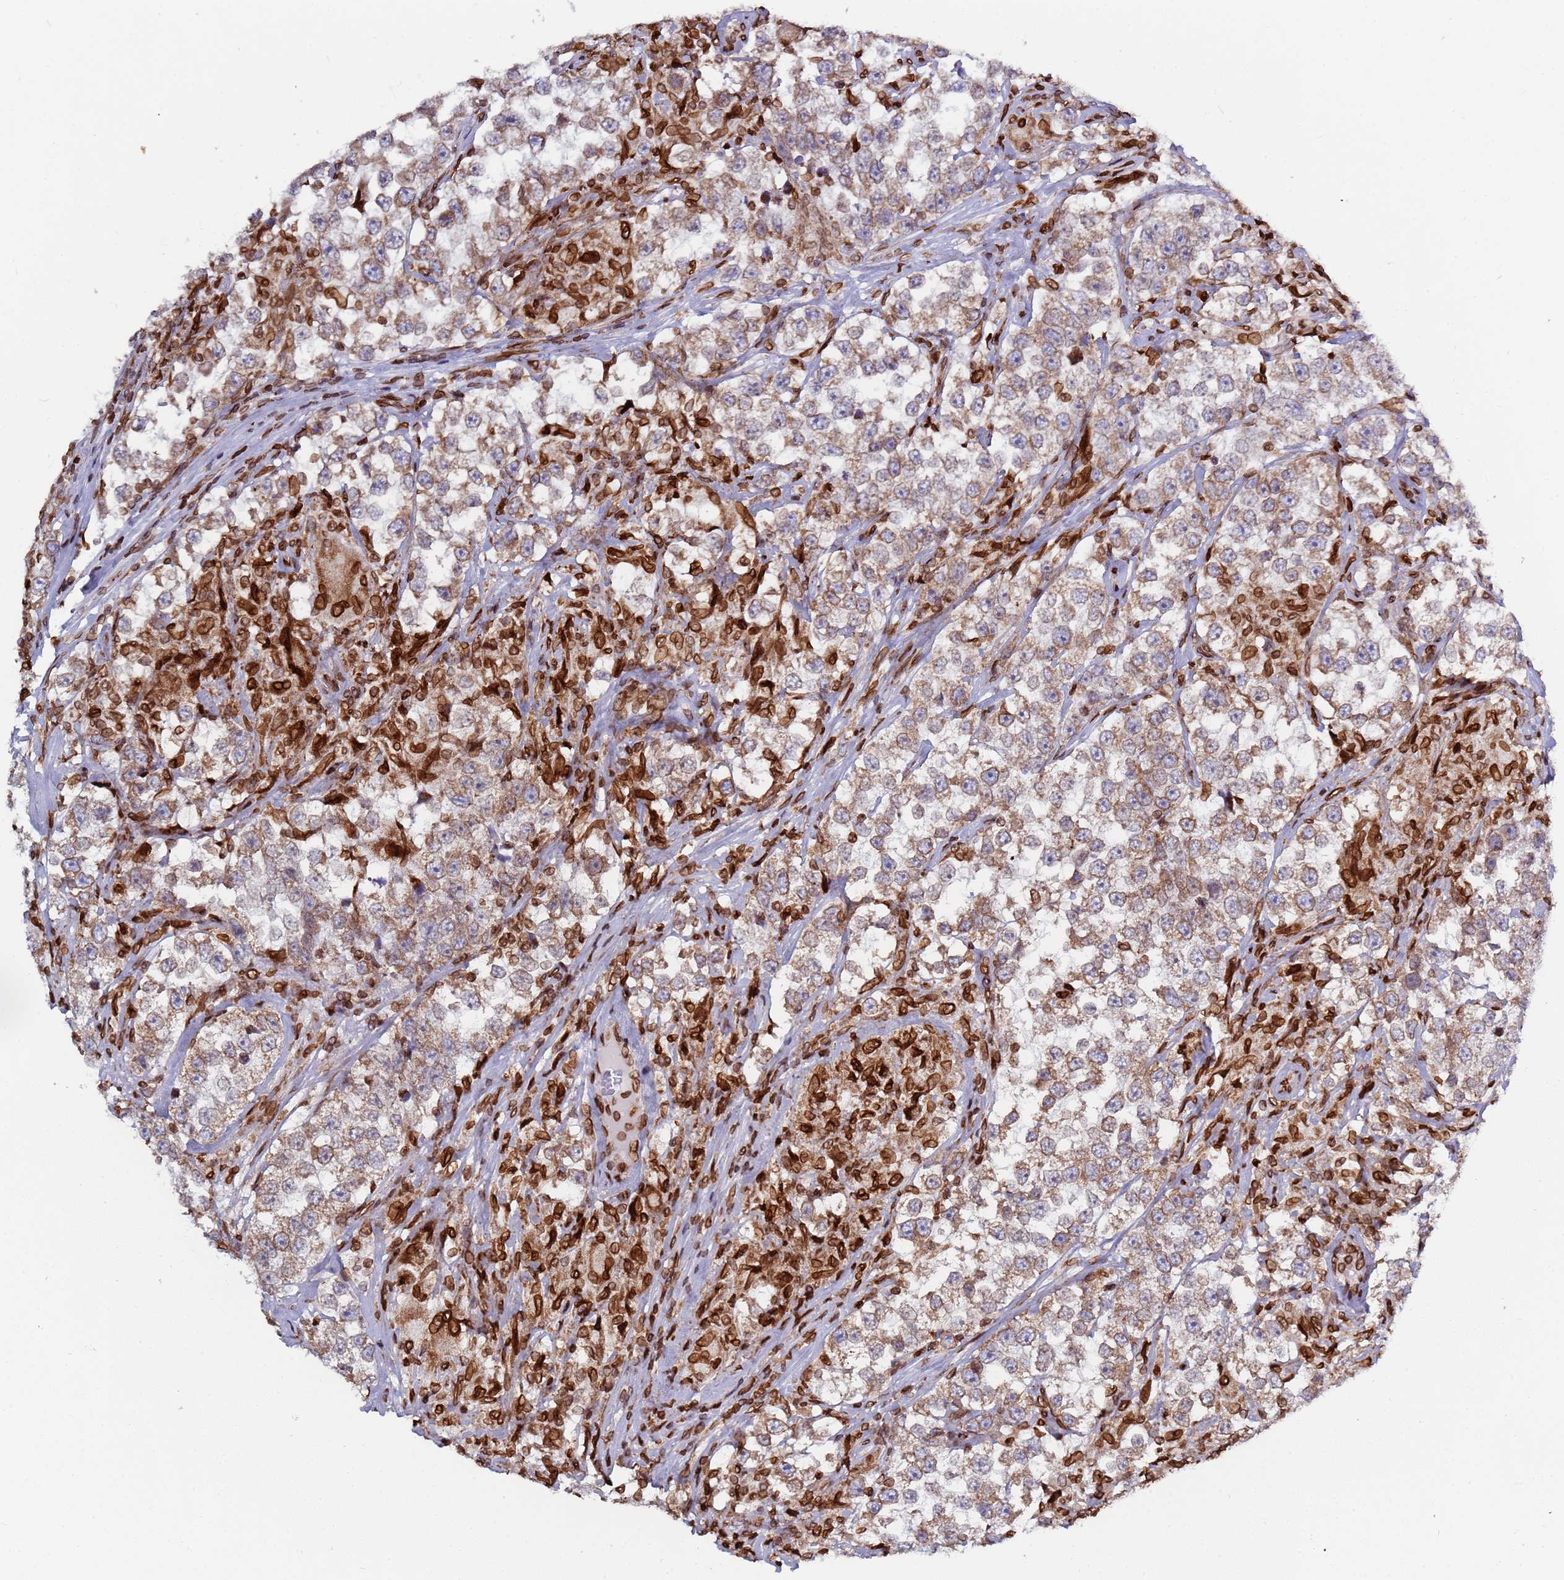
{"staining": {"intensity": "weak", "quantity": ">75%", "location": "cytoplasmic/membranous"}, "tissue": "testis cancer", "cell_type": "Tumor cells", "image_type": "cancer", "snomed": [{"axis": "morphology", "description": "Seminoma, NOS"}, {"axis": "topography", "description": "Testis"}], "caption": "DAB immunohistochemical staining of testis cancer (seminoma) demonstrates weak cytoplasmic/membranous protein staining in approximately >75% of tumor cells. The protein is stained brown, and the nuclei are stained in blue (DAB (3,3'-diaminobenzidine) IHC with brightfield microscopy, high magnification).", "gene": "TOR1AIP1", "patient": {"sex": "male", "age": 46}}